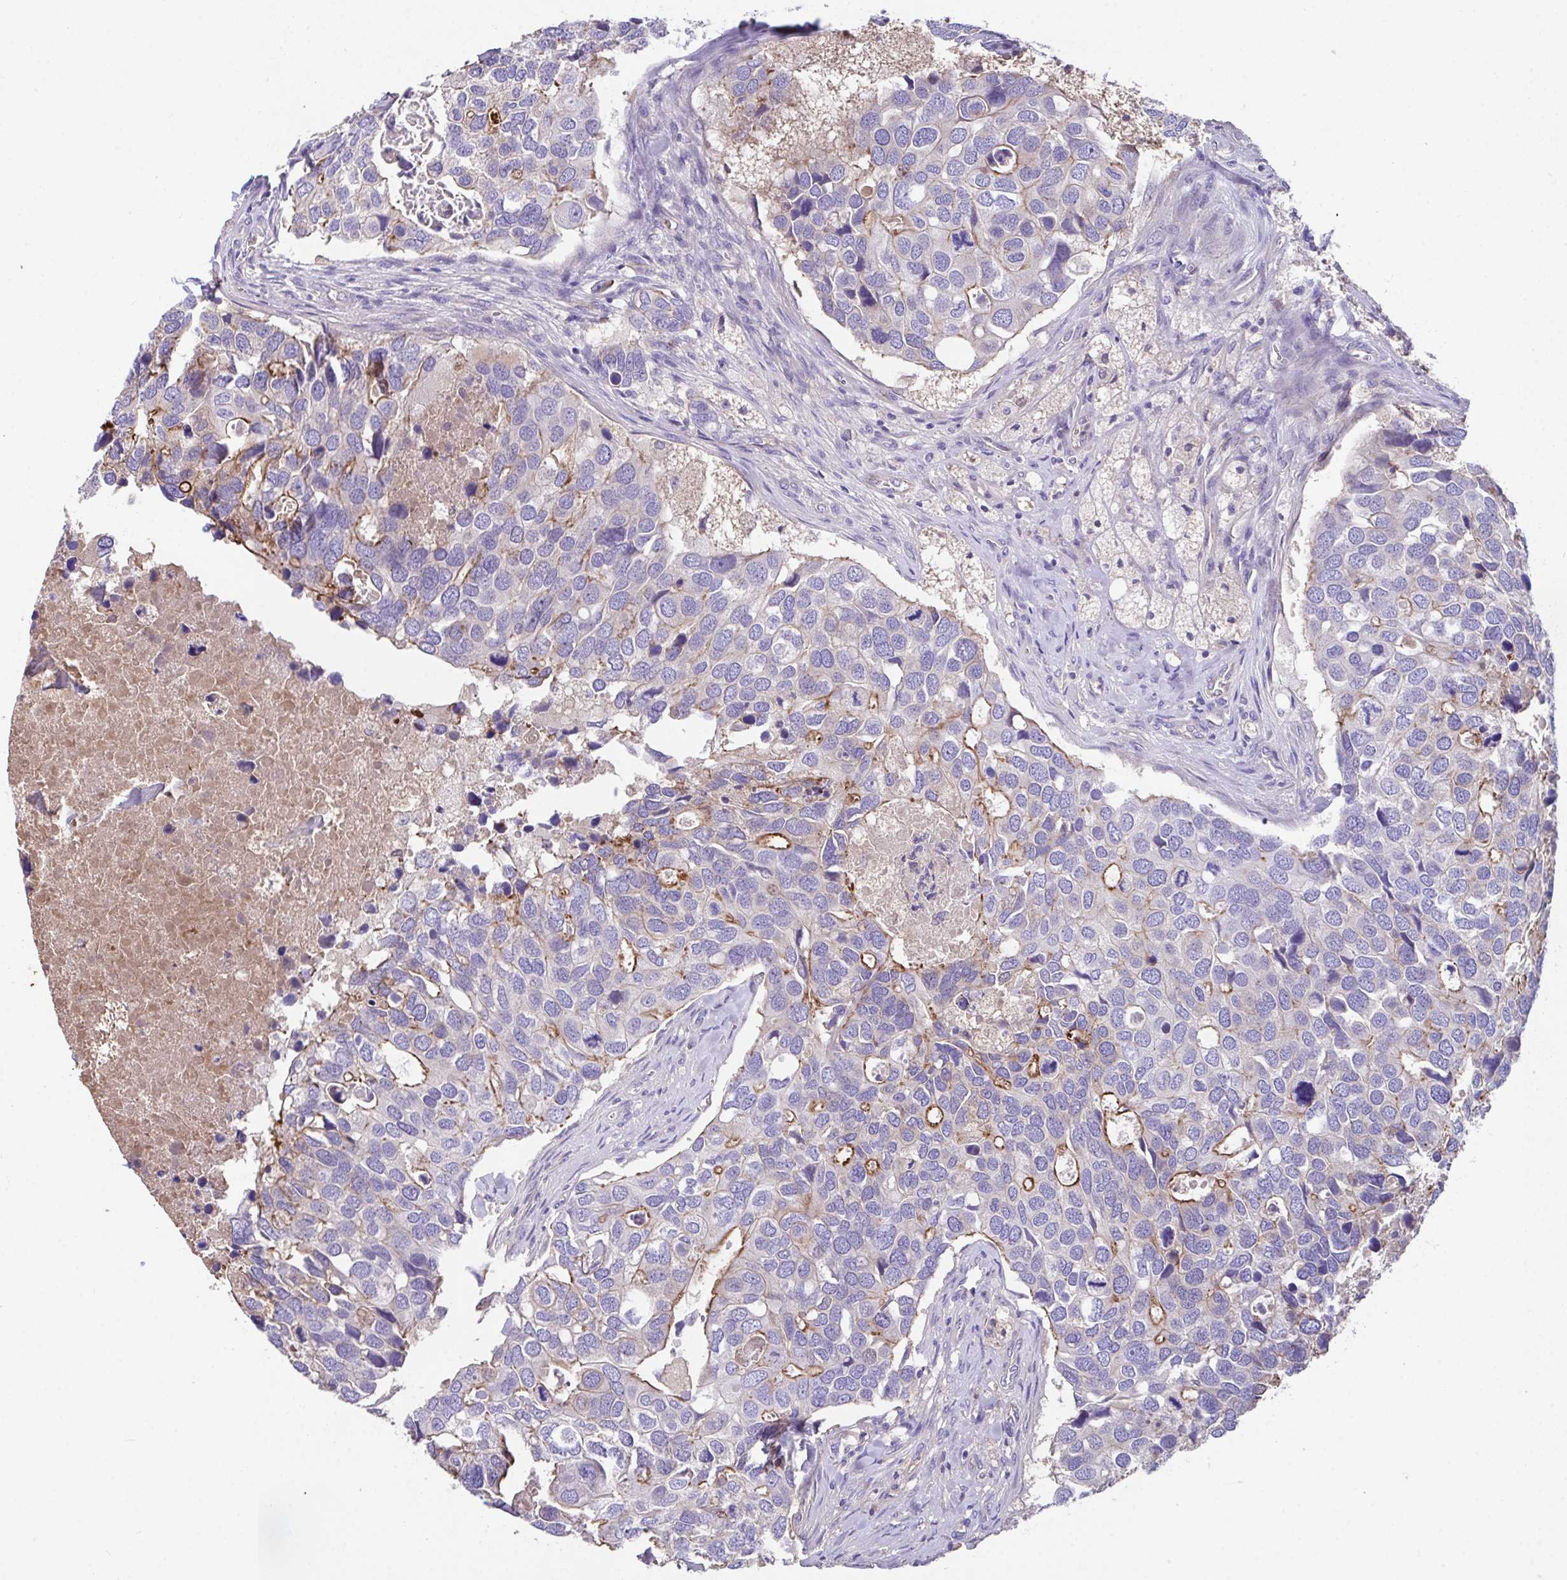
{"staining": {"intensity": "strong", "quantity": "<25%", "location": "cytoplasmic/membranous"}, "tissue": "breast cancer", "cell_type": "Tumor cells", "image_type": "cancer", "snomed": [{"axis": "morphology", "description": "Duct carcinoma"}, {"axis": "topography", "description": "Breast"}], "caption": "This micrograph exhibits immunohistochemistry staining of invasive ductal carcinoma (breast), with medium strong cytoplasmic/membranous staining in approximately <25% of tumor cells.", "gene": "ZNF813", "patient": {"sex": "female", "age": 83}}